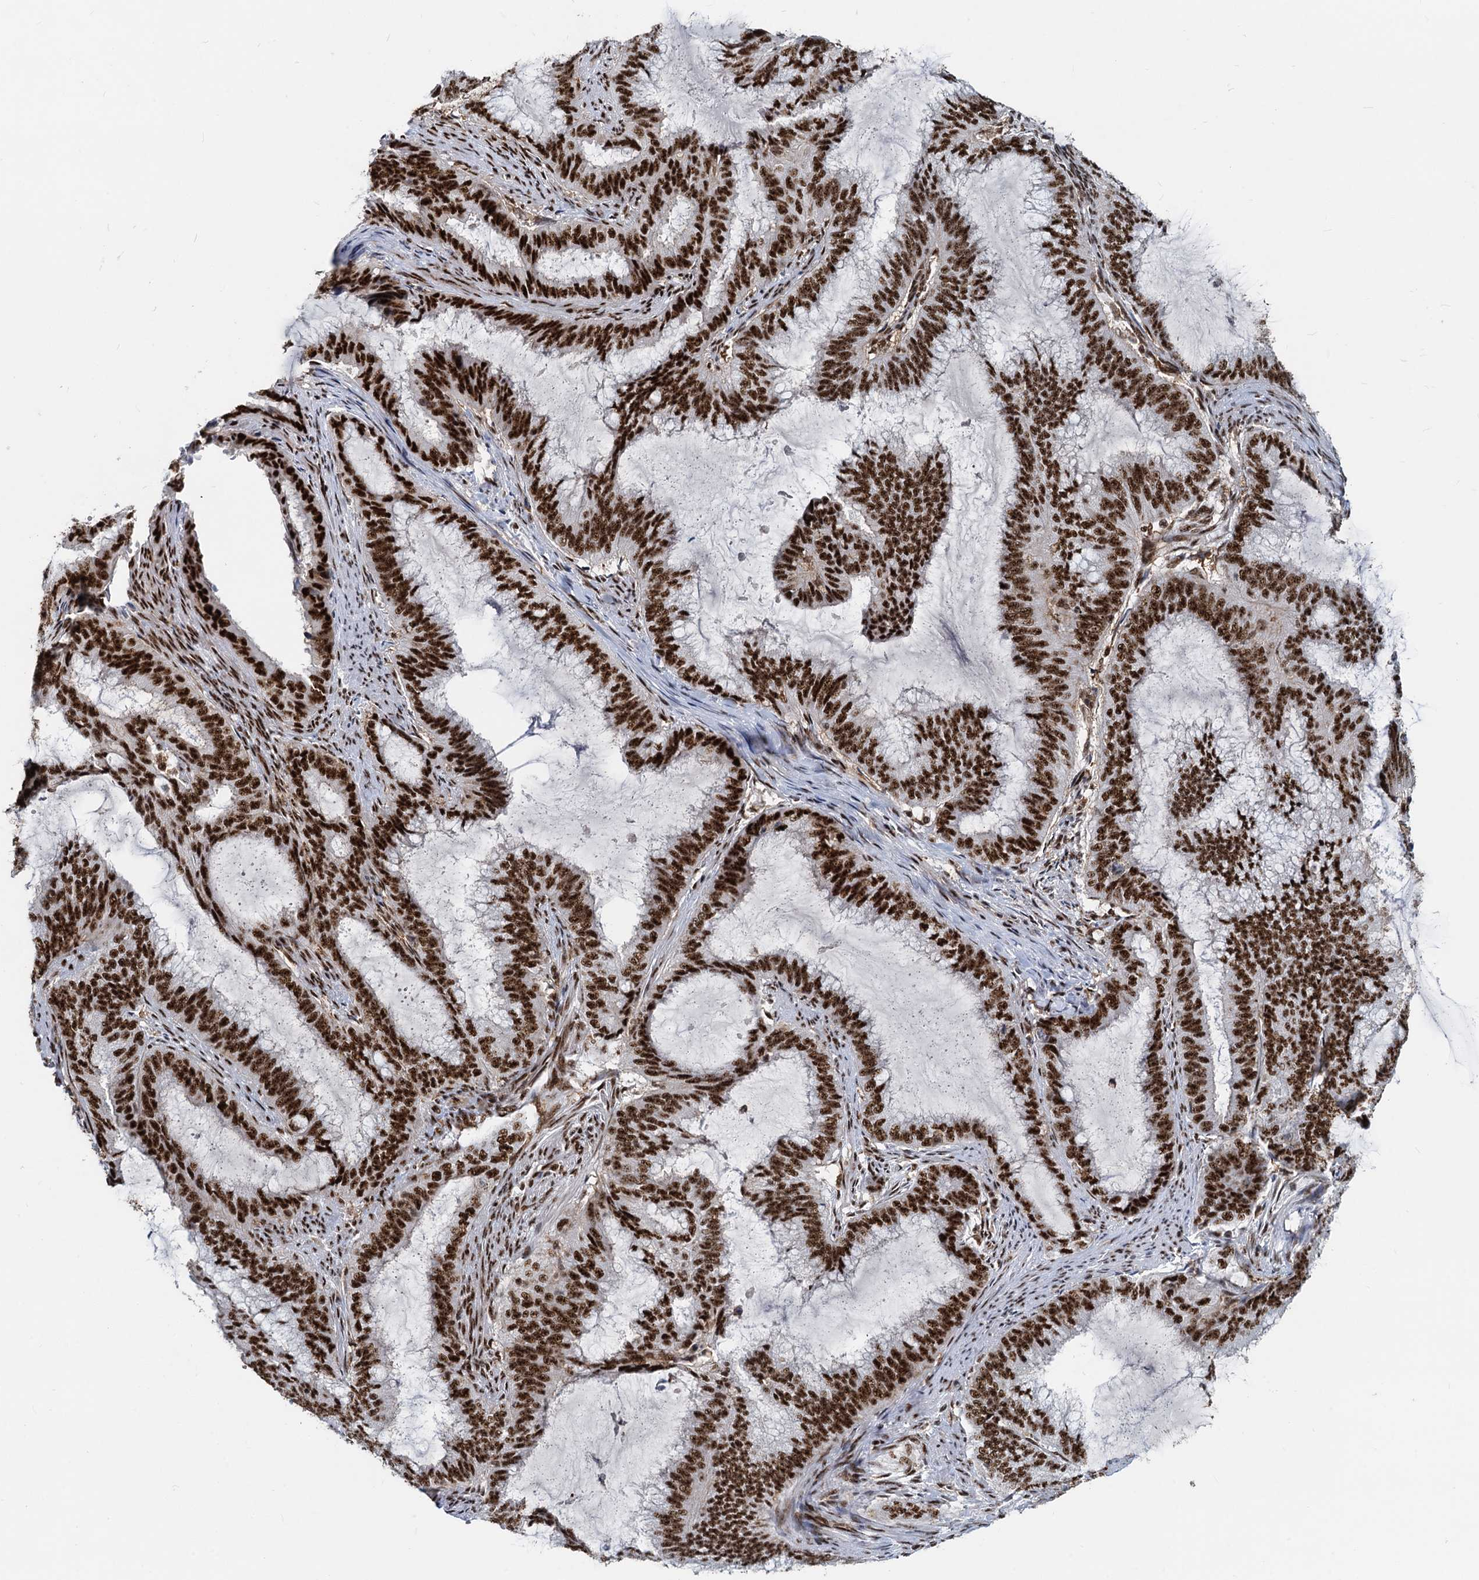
{"staining": {"intensity": "strong", "quantity": ">75%", "location": "nuclear"}, "tissue": "endometrial cancer", "cell_type": "Tumor cells", "image_type": "cancer", "snomed": [{"axis": "morphology", "description": "Adenocarcinoma, NOS"}, {"axis": "topography", "description": "Endometrium"}], "caption": "Tumor cells show strong nuclear expression in about >75% of cells in endometrial adenocarcinoma.", "gene": "RBM26", "patient": {"sex": "female", "age": 51}}